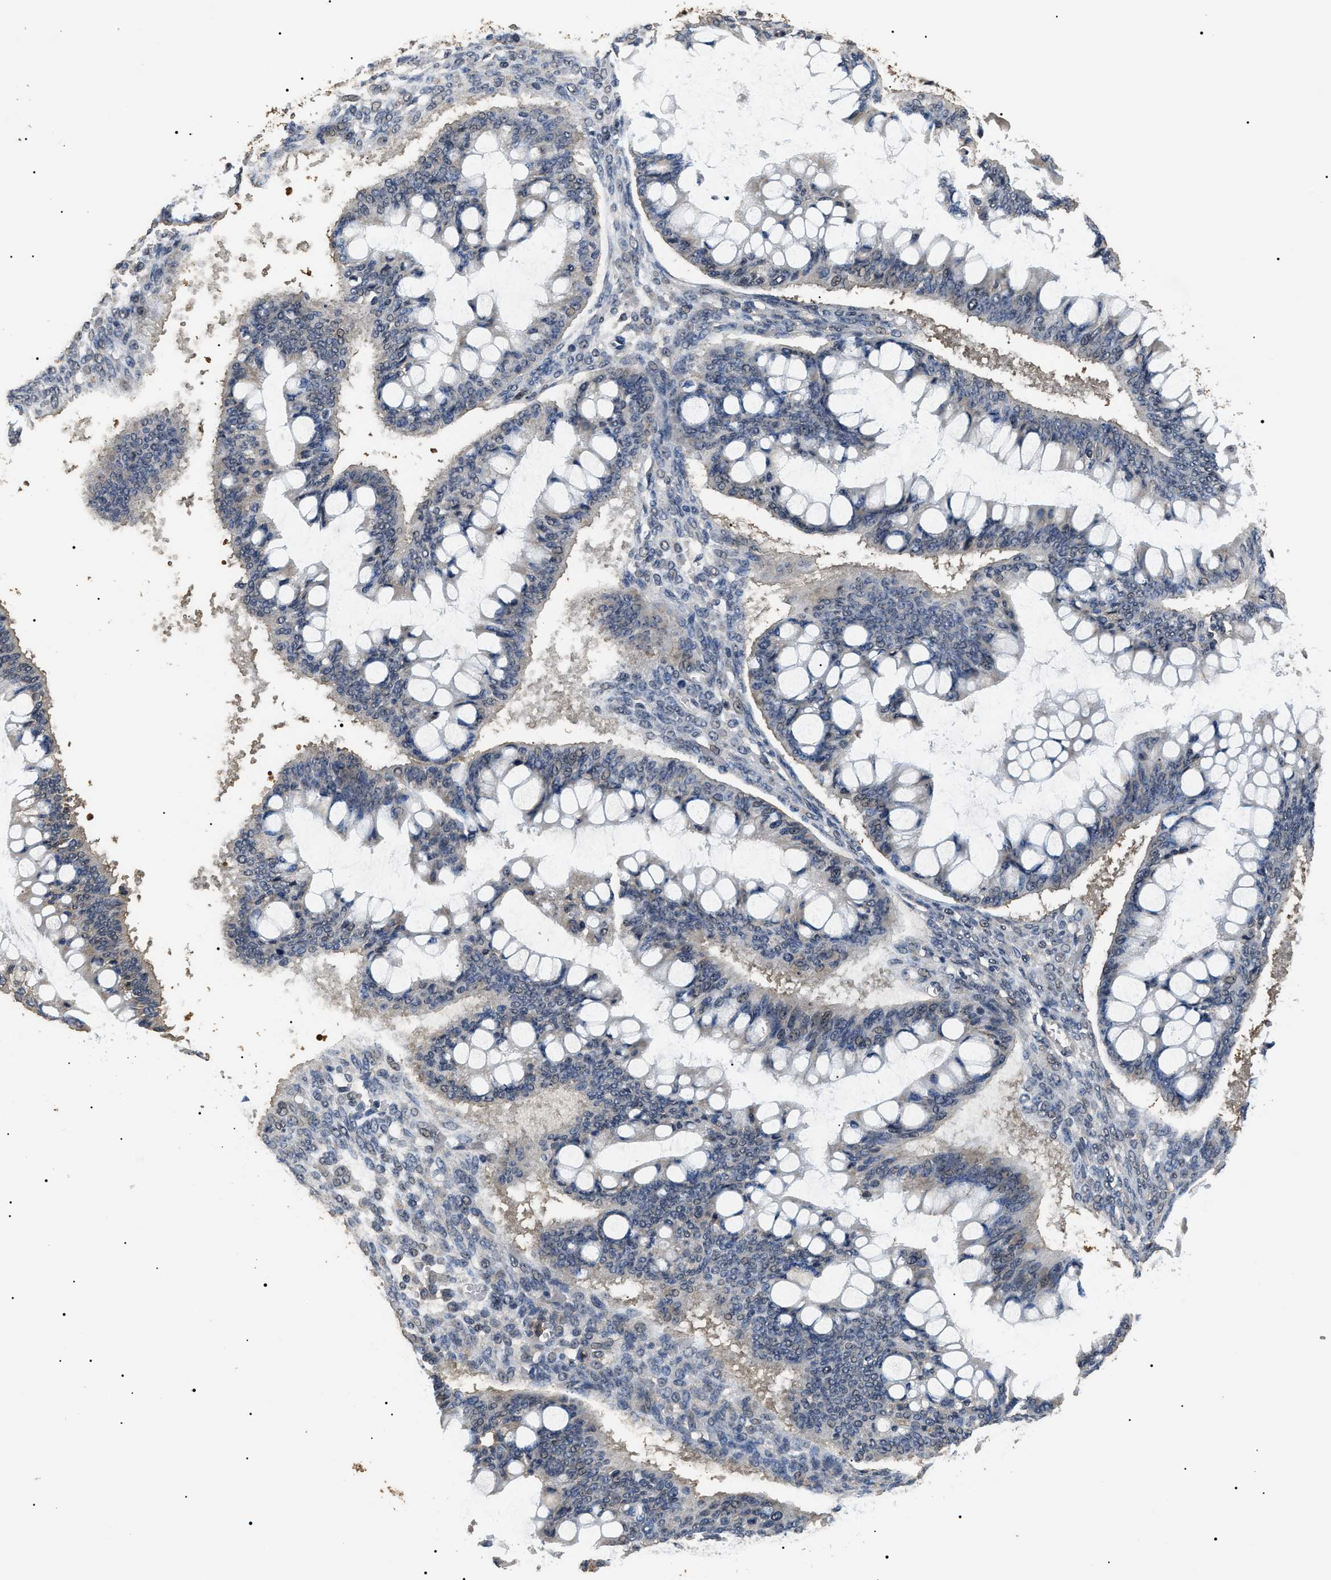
{"staining": {"intensity": "negative", "quantity": "none", "location": "none"}, "tissue": "ovarian cancer", "cell_type": "Tumor cells", "image_type": "cancer", "snomed": [{"axis": "morphology", "description": "Cystadenocarcinoma, mucinous, NOS"}, {"axis": "topography", "description": "Ovary"}], "caption": "A histopathology image of human ovarian cancer is negative for staining in tumor cells. Nuclei are stained in blue.", "gene": "PSMD8", "patient": {"sex": "female", "age": 73}}